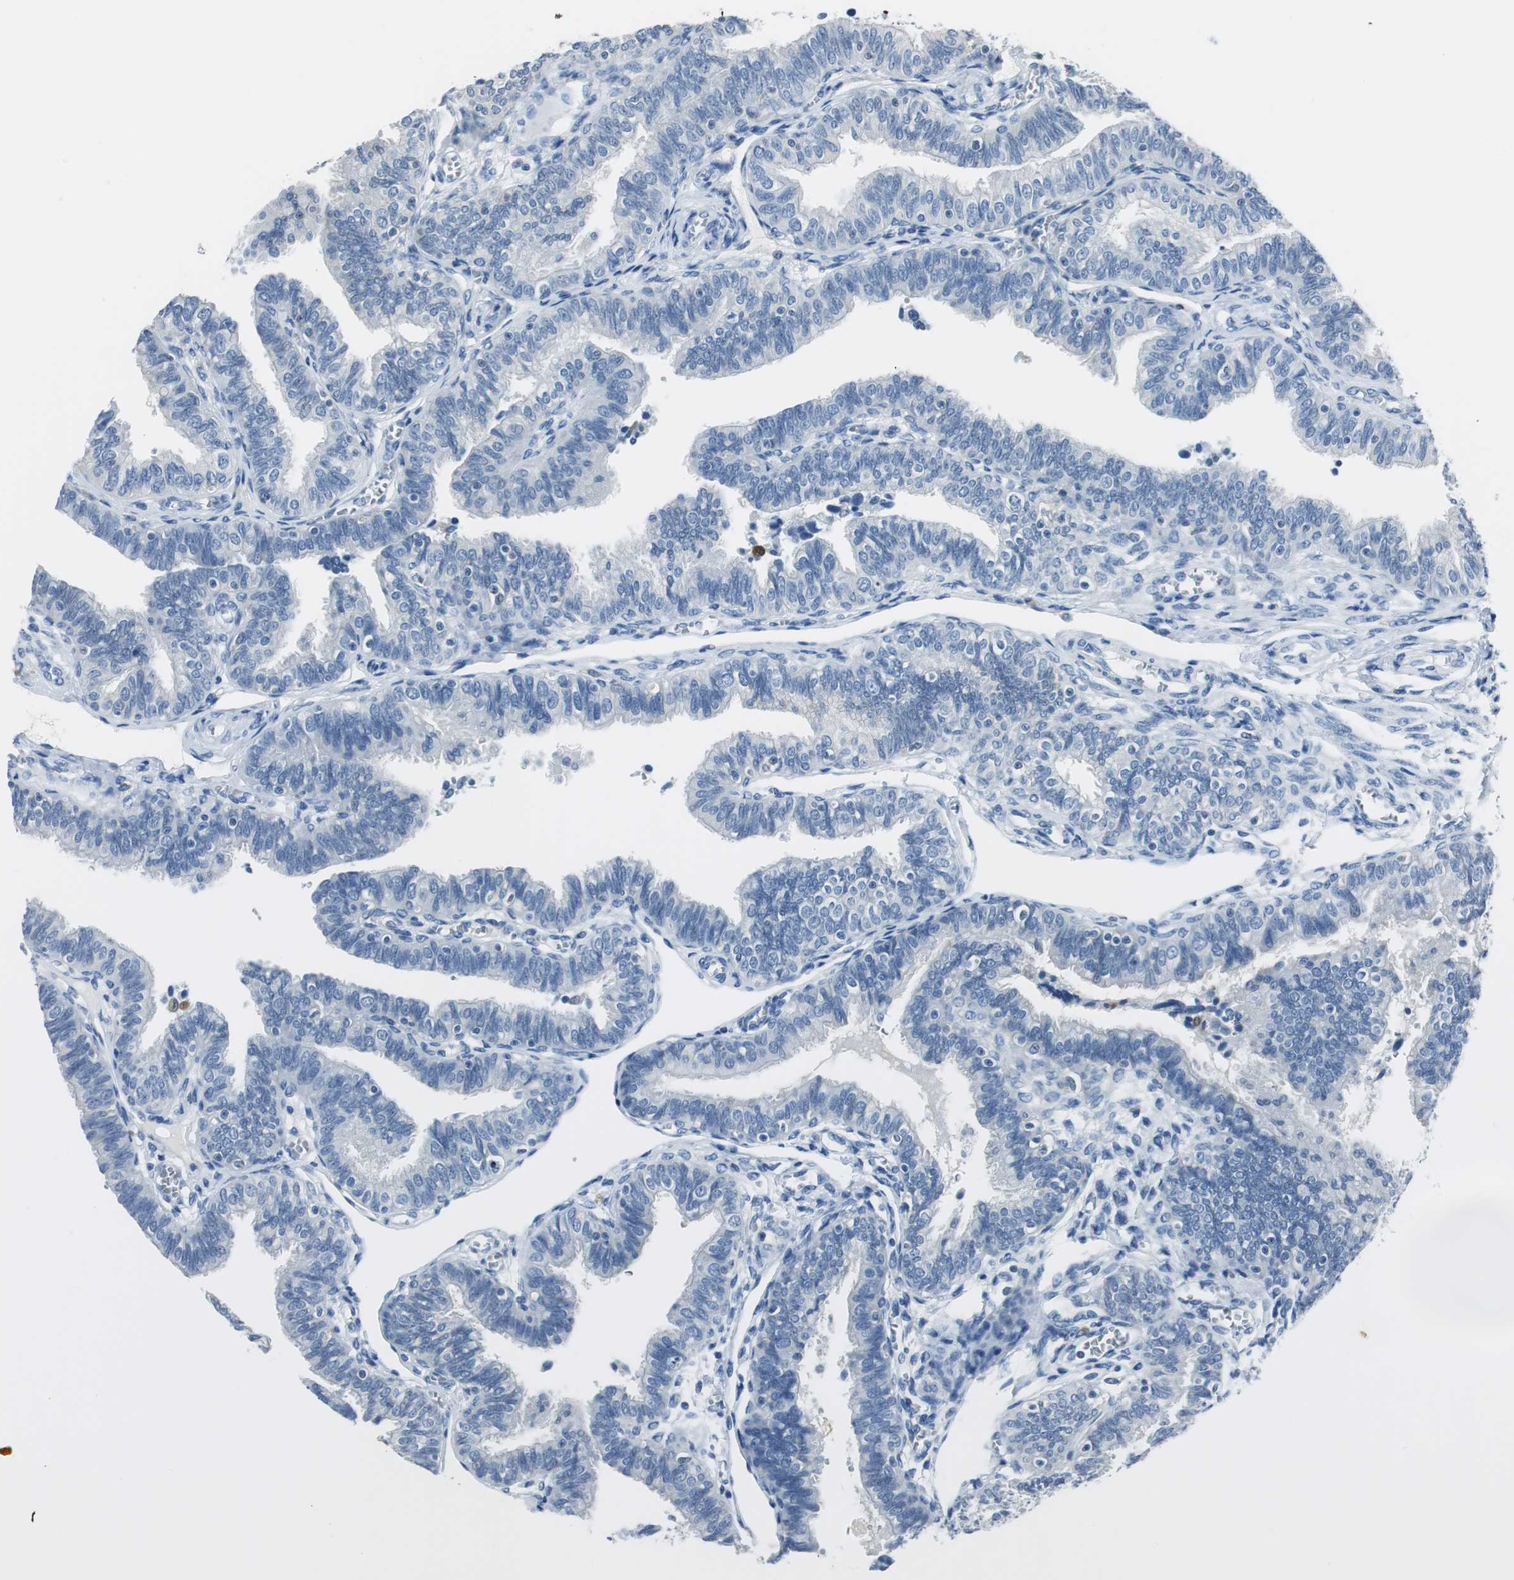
{"staining": {"intensity": "negative", "quantity": "none", "location": "none"}, "tissue": "fallopian tube", "cell_type": "Glandular cells", "image_type": "normal", "snomed": [{"axis": "morphology", "description": "Normal tissue, NOS"}, {"axis": "topography", "description": "Fallopian tube"}], "caption": "A high-resolution histopathology image shows immunohistochemistry staining of normal fallopian tube, which displays no significant positivity in glandular cells. (Stains: DAB immunohistochemistry with hematoxylin counter stain, Microscopy: brightfield microscopy at high magnification).", "gene": "FBP1", "patient": {"sex": "female", "age": 46}}